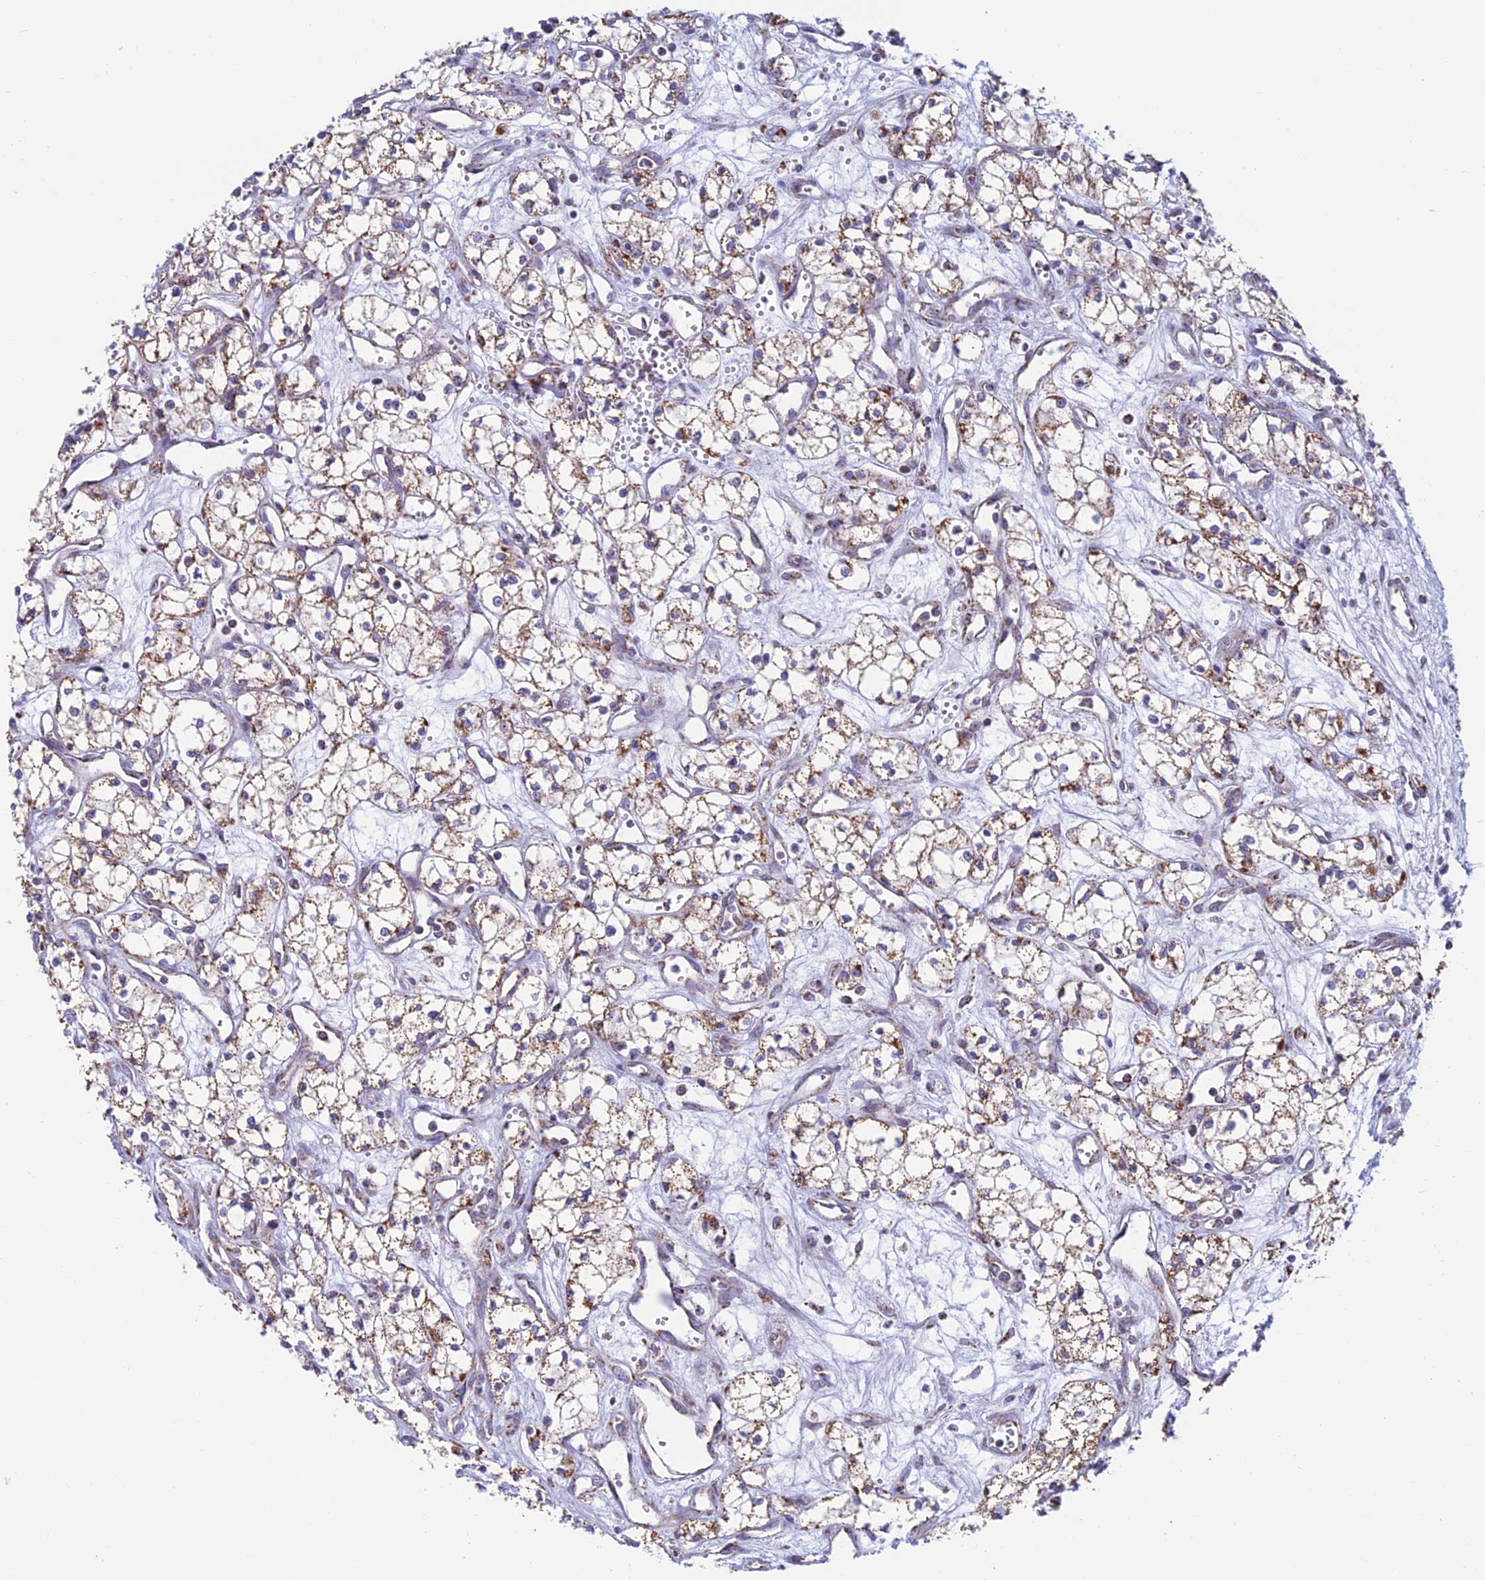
{"staining": {"intensity": "moderate", "quantity": ">75%", "location": "cytoplasmic/membranous"}, "tissue": "renal cancer", "cell_type": "Tumor cells", "image_type": "cancer", "snomed": [{"axis": "morphology", "description": "Adenocarcinoma, NOS"}, {"axis": "topography", "description": "Kidney"}], "caption": "Moderate cytoplasmic/membranous protein staining is identified in about >75% of tumor cells in renal cancer.", "gene": "ZNG1B", "patient": {"sex": "male", "age": 59}}